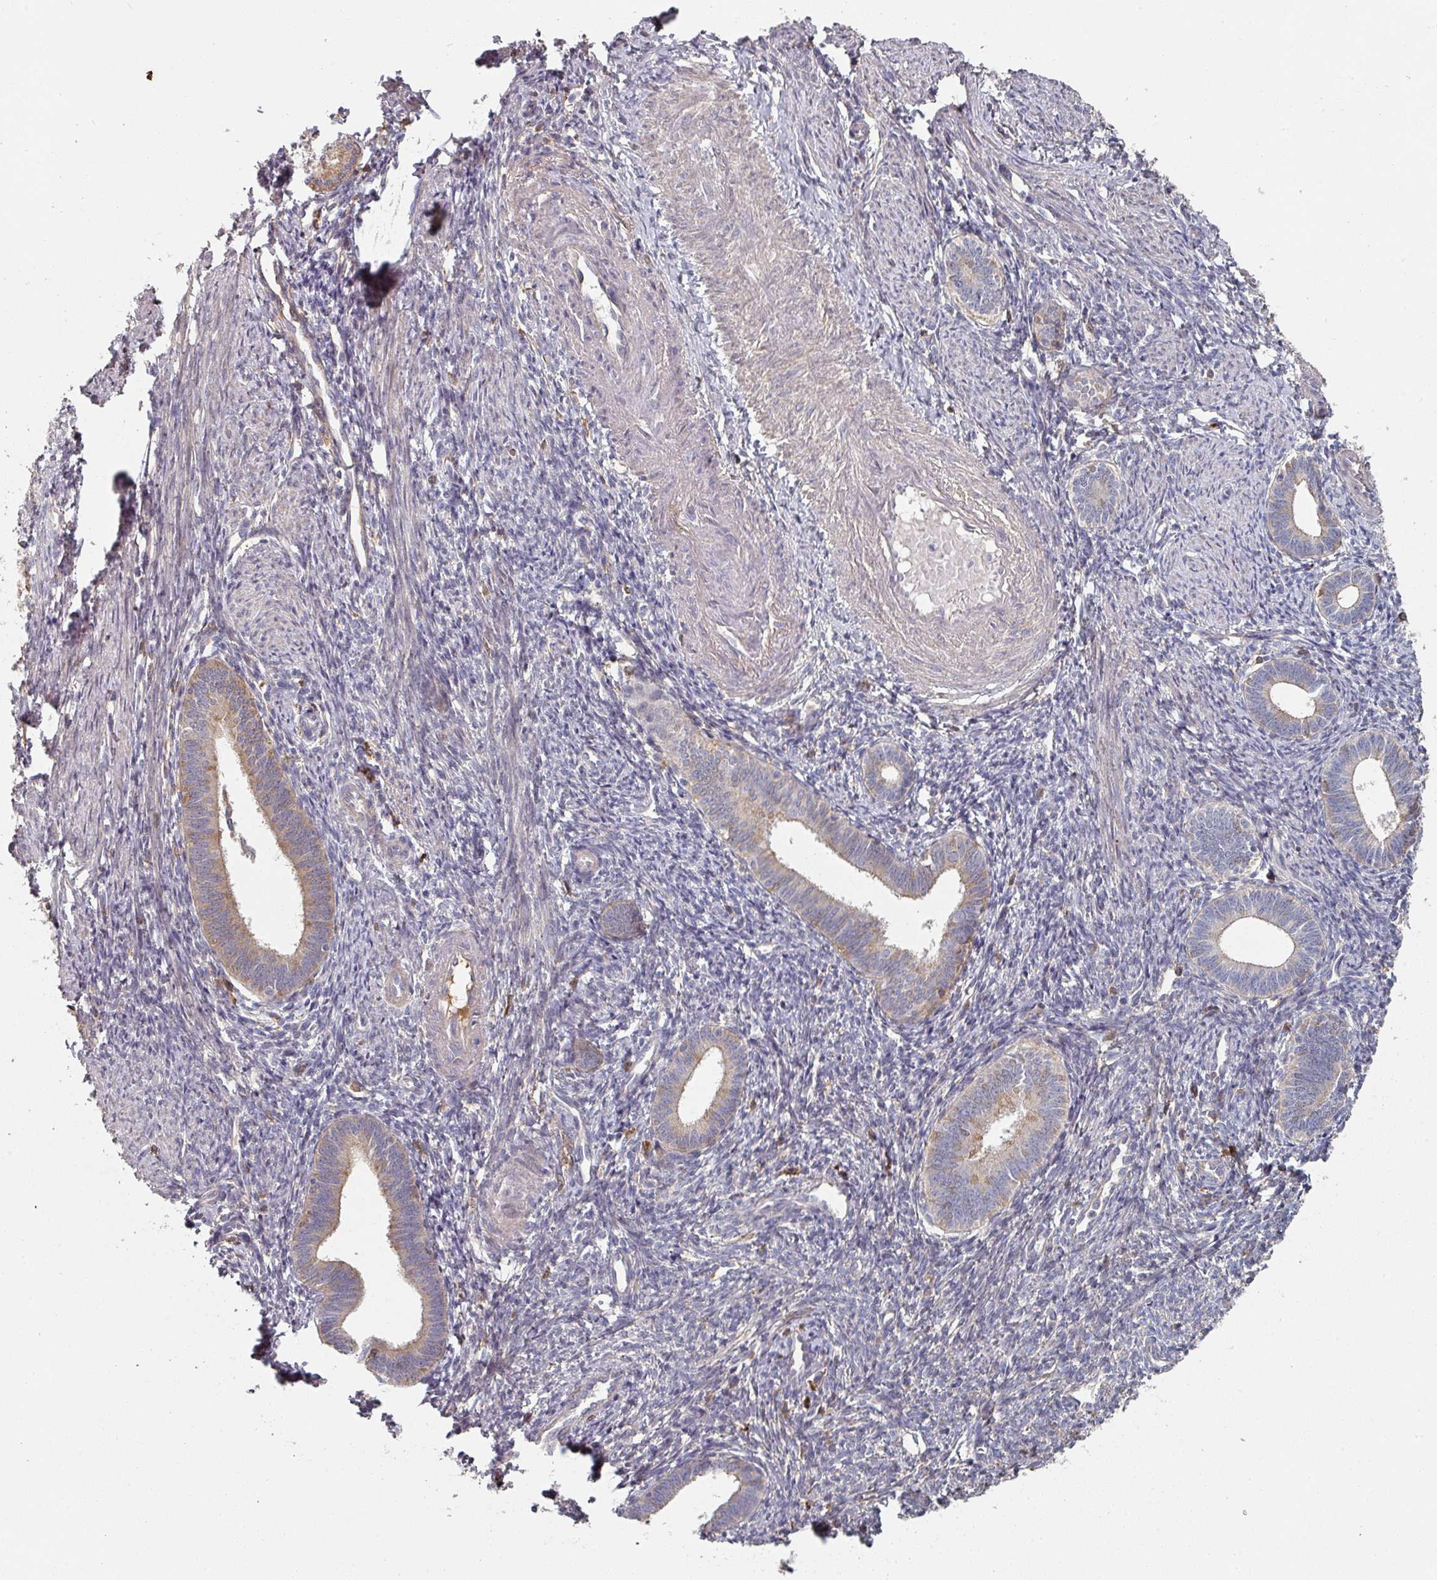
{"staining": {"intensity": "weak", "quantity": "<25%", "location": "cytoplasmic/membranous"}, "tissue": "endometrium", "cell_type": "Cells in endometrial stroma", "image_type": "normal", "snomed": [{"axis": "morphology", "description": "Normal tissue, NOS"}, {"axis": "topography", "description": "Endometrium"}], "caption": "The immunohistochemistry histopathology image has no significant expression in cells in endometrial stroma of endometrium. The staining is performed using DAB (3,3'-diaminobenzidine) brown chromogen with nuclei counter-stained in using hematoxylin.", "gene": "ENSG00000249773", "patient": {"sex": "female", "age": 41}}